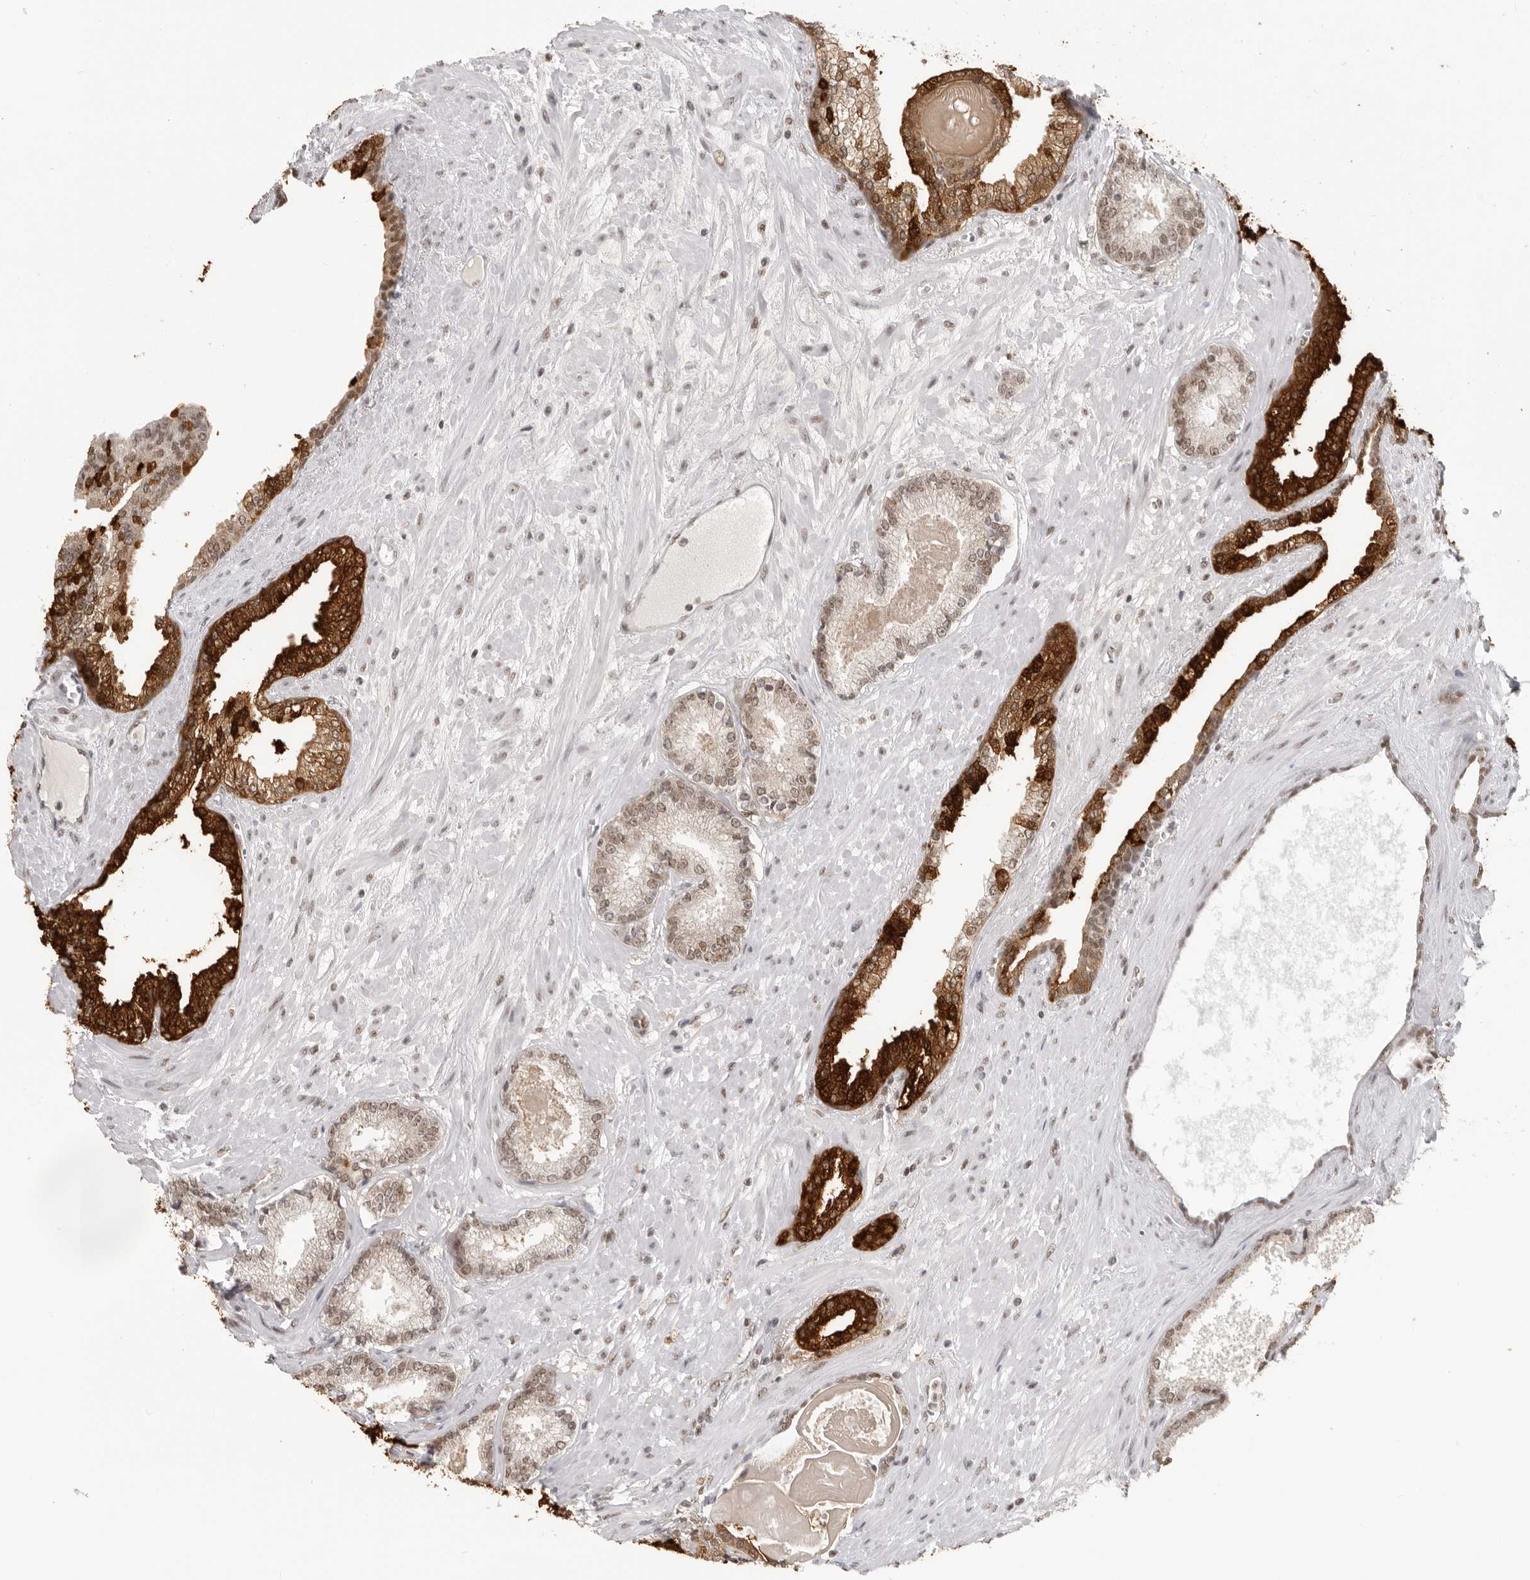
{"staining": {"intensity": "moderate", "quantity": ">75%", "location": "cytoplasmic/membranous,nuclear"}, "tissue": "prostate cancer", "cell_type": "Tumor cells", "image_type": "cancer", "snomed": [{"axis": "morphology", "description": "Adenocarcinoma, Low grade"}, {"axis": "topography", "description": "Prostate"}], "caption": "DAB immunohistochemical staining of human prostate low-grade adenocarcinoma shows moderate cytoplasmic/membranous and nuclear protein expression in about >75% of tumor cells. The protein is stained brown, and the nuclei are stained in blue (DAB (3,3'-diaminobenzidine) IHC with brightfield microscopy, high magnification).", "gene": "RPA2", "patient": {"sex": "male", "age": 70}}